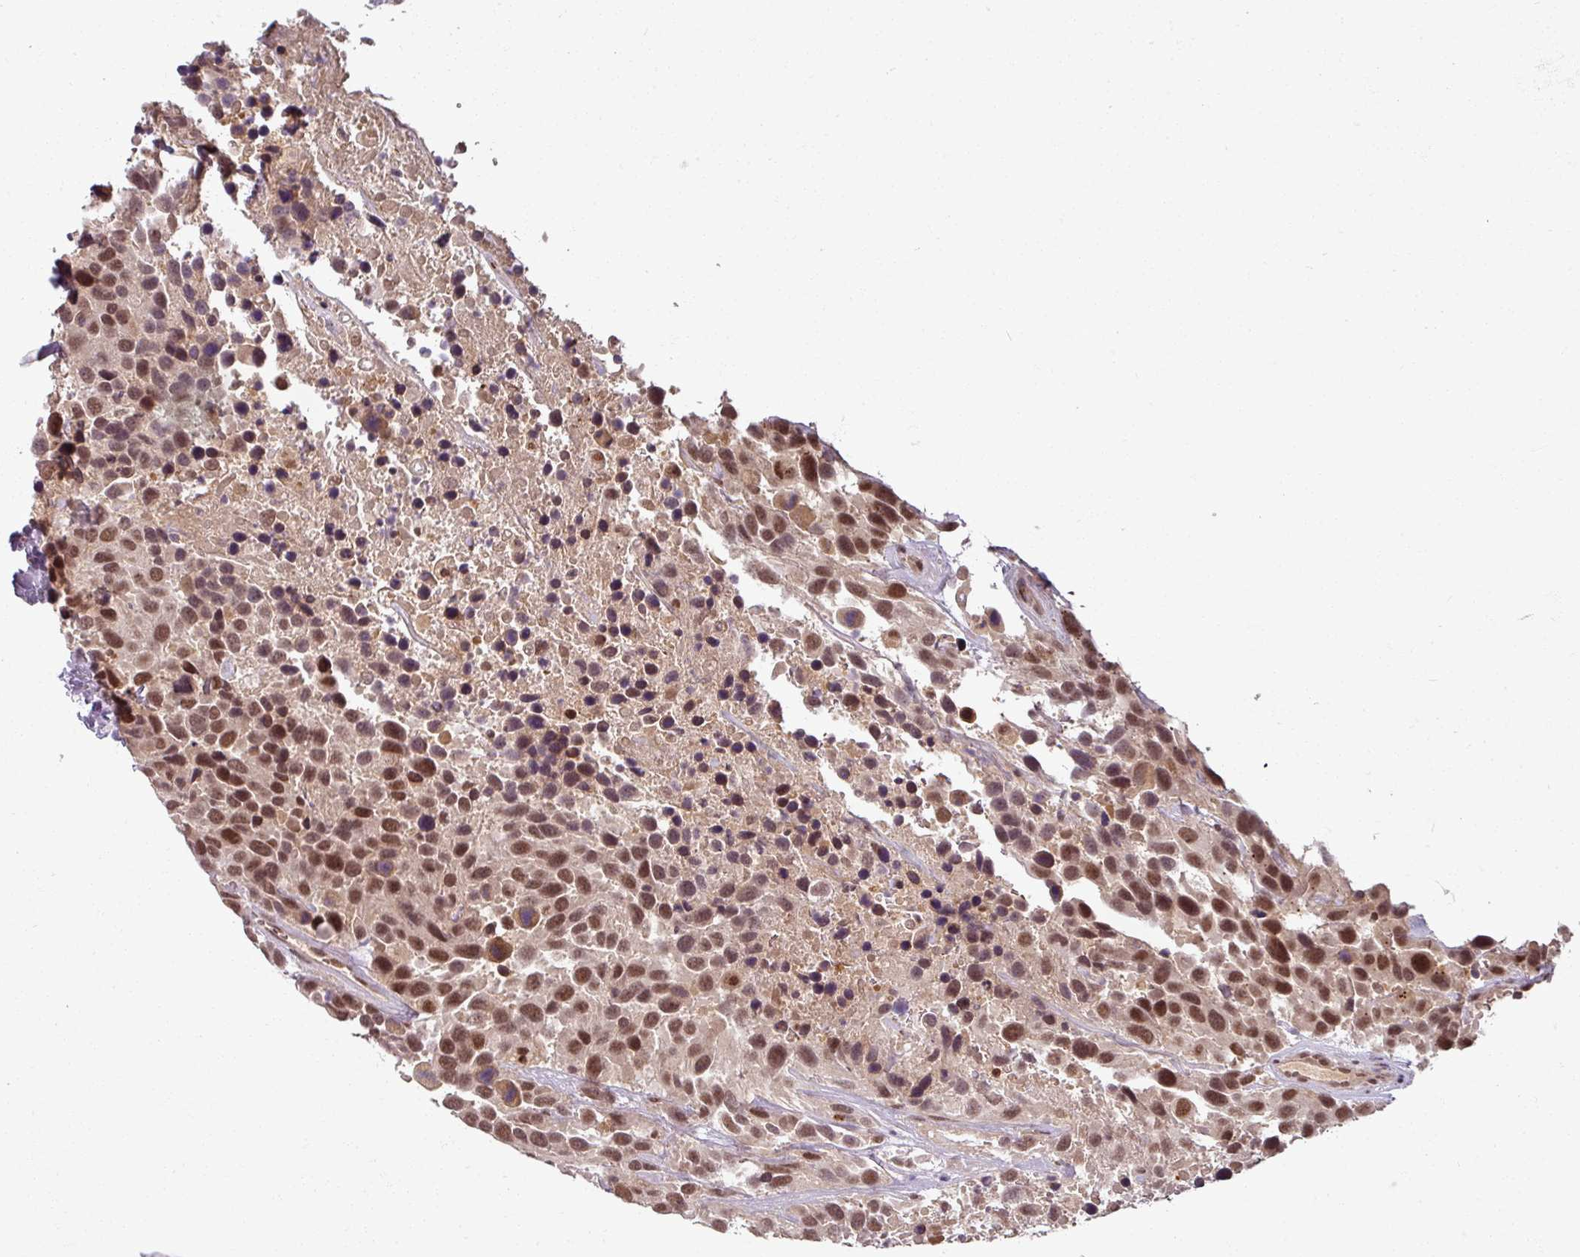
{"staining": {"intensity": "strong", "quantity": ">75%", "location": "nuclear"}, "tissue": "urothelial cancer", "cell_type": "Tumor cells", "image_type": "cancer", "snomed": [{"axis": "morphology", "description": "Urothelial carcinoma, High grade"}, {"axis": "topography", "description": "Urinary bladder"}], "caption": "Immunohistochemical staining of human urothelial carcinoma (high-grade) demonstrates high levels of strong nuclear protein expression in approximately >75% of tumor cells.", "gene": "POLR2G", "patient": {"sex": "female", "age": 70}}